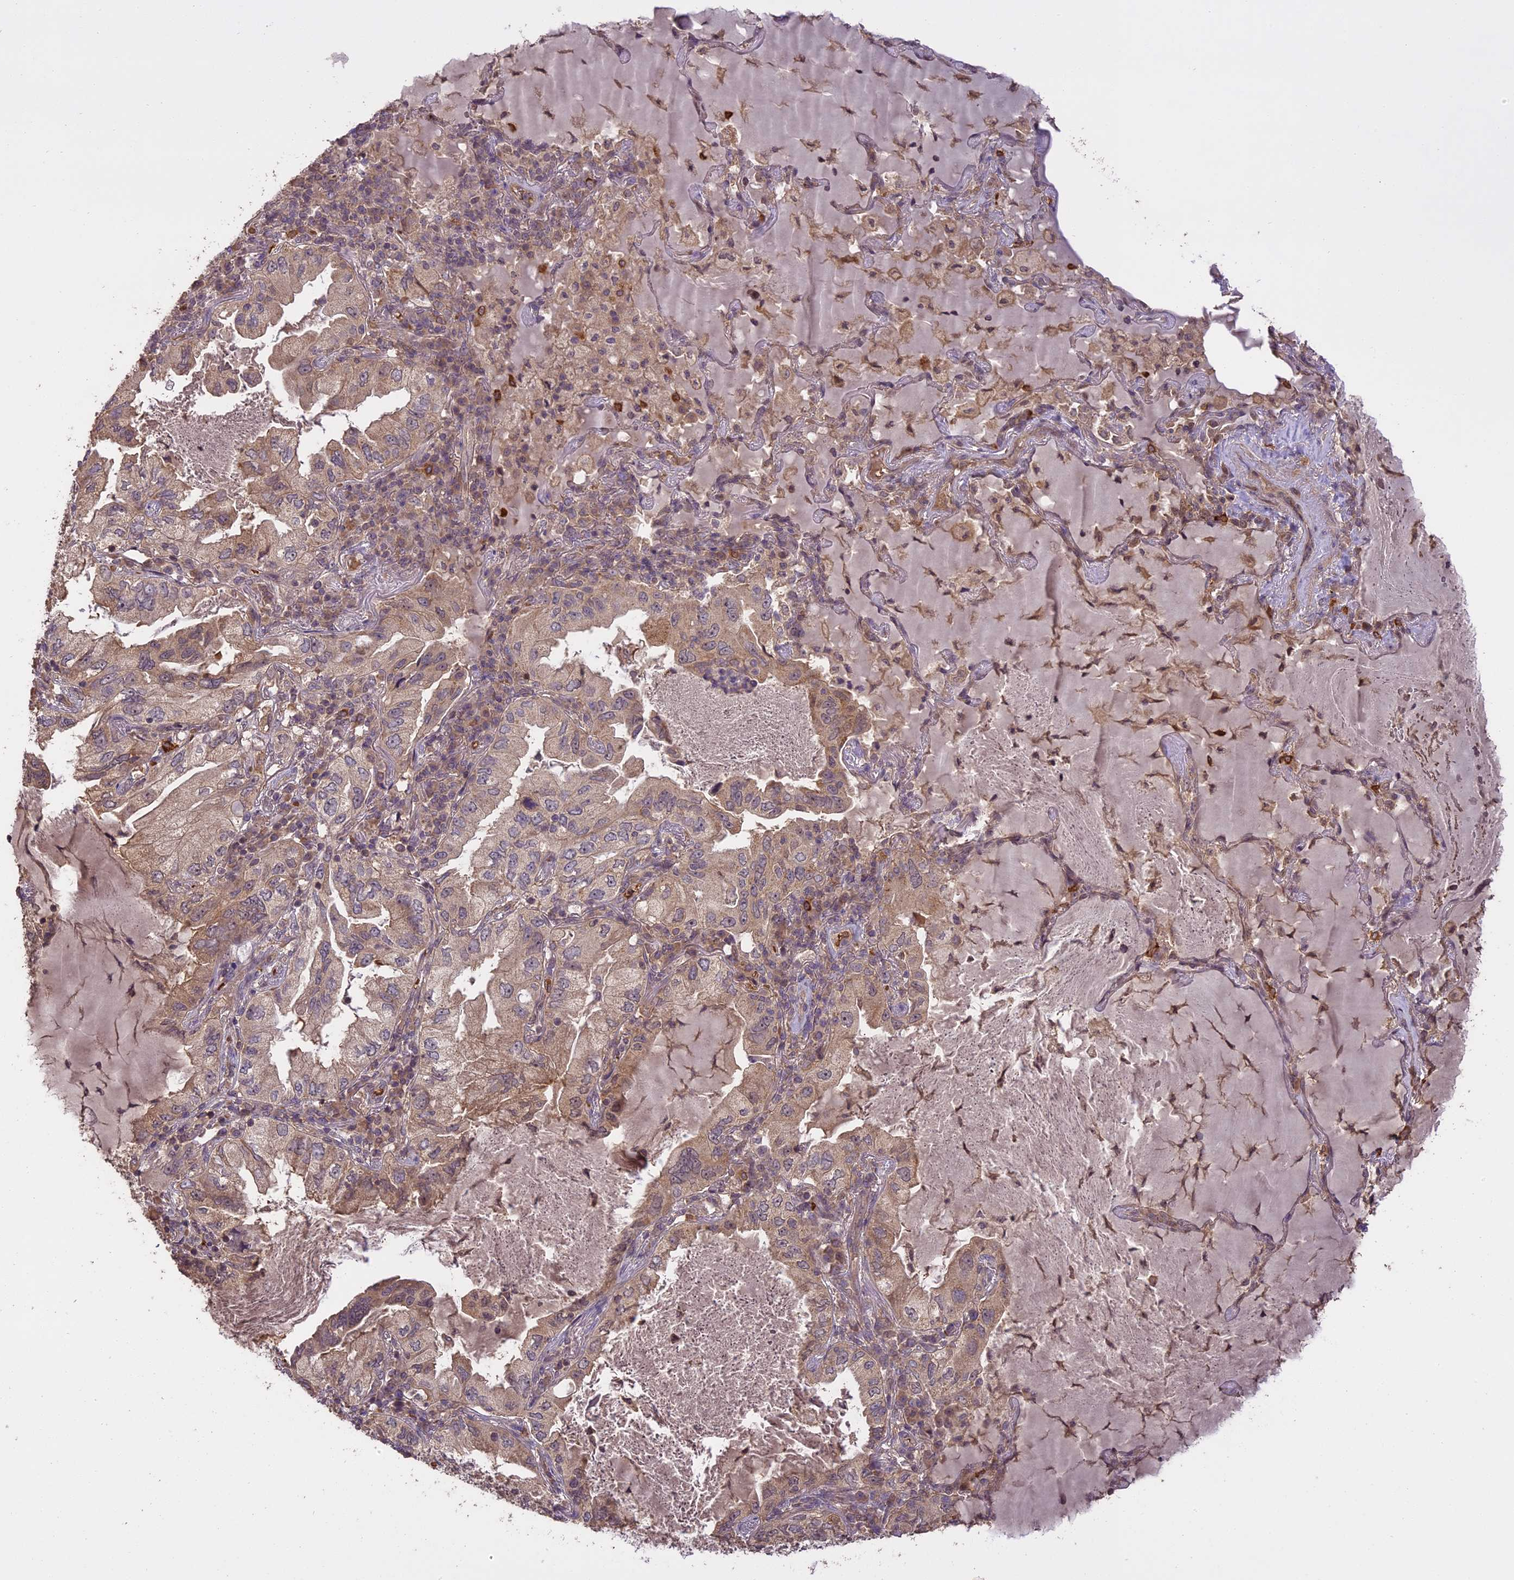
{"staining": {"intensity": "moderate", "quantity": "25%-75%", "location": "cytoplasmic/membranous"}, "tissue": "lung cancer", "cell_type": "Tumor cells", "image_type": "cancer", "snomed": [{"axis": "morphology", "description": "Adenocarcinoma, NOS"}, {"axis": "topography", "description": "Lung"}], "caption": "DAB immunohistochemical staining of adenocarcinoma (lung) reveals moderate cytoplasmic/membranous protein staining in about 25%-75% of tumor cells.", "gene": "TIGD7", "patient": {"sex": "female", "age": 69}}